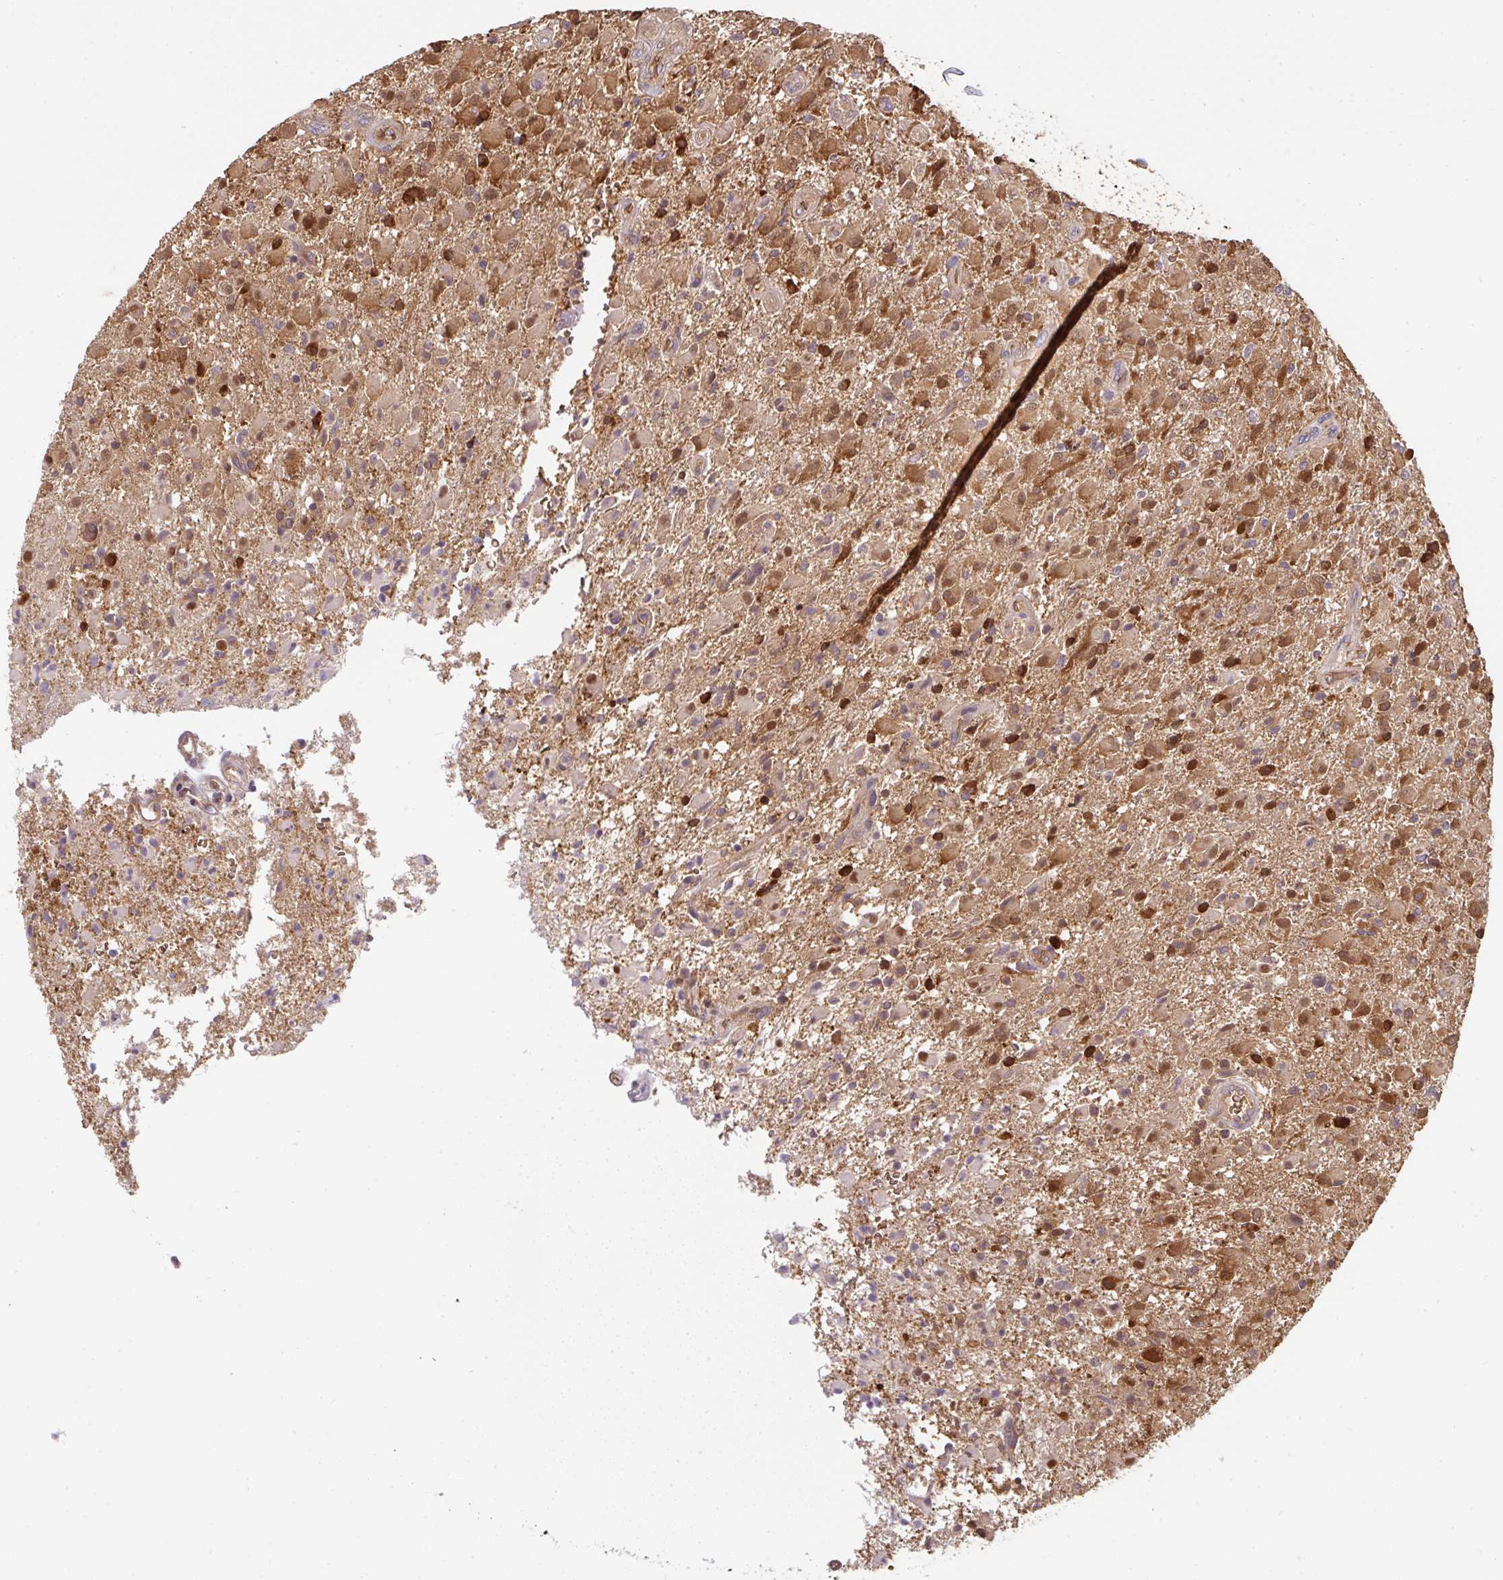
{"staining": {"intensity": "strong", "quantity": ">75%", "location": "cytoplasmic/membranous"}, "tissue": "glioma", "cell_type": "Tumor cells", "image_type": "cancer", "snomed": [{"axis": "morphology", "description": "Glioma, malignant, Low grade"}, {"axis": "topography", "description": "Brain"}], "caption": "Approximately >75% of tumor cells in malignant low-grade glioma exhibit strong cytoplasmic/membranous protein expression as visualized by brown immunohistochemical staining.", "gene": "ST13", "patient": {"sex": "male", "age": 65}}